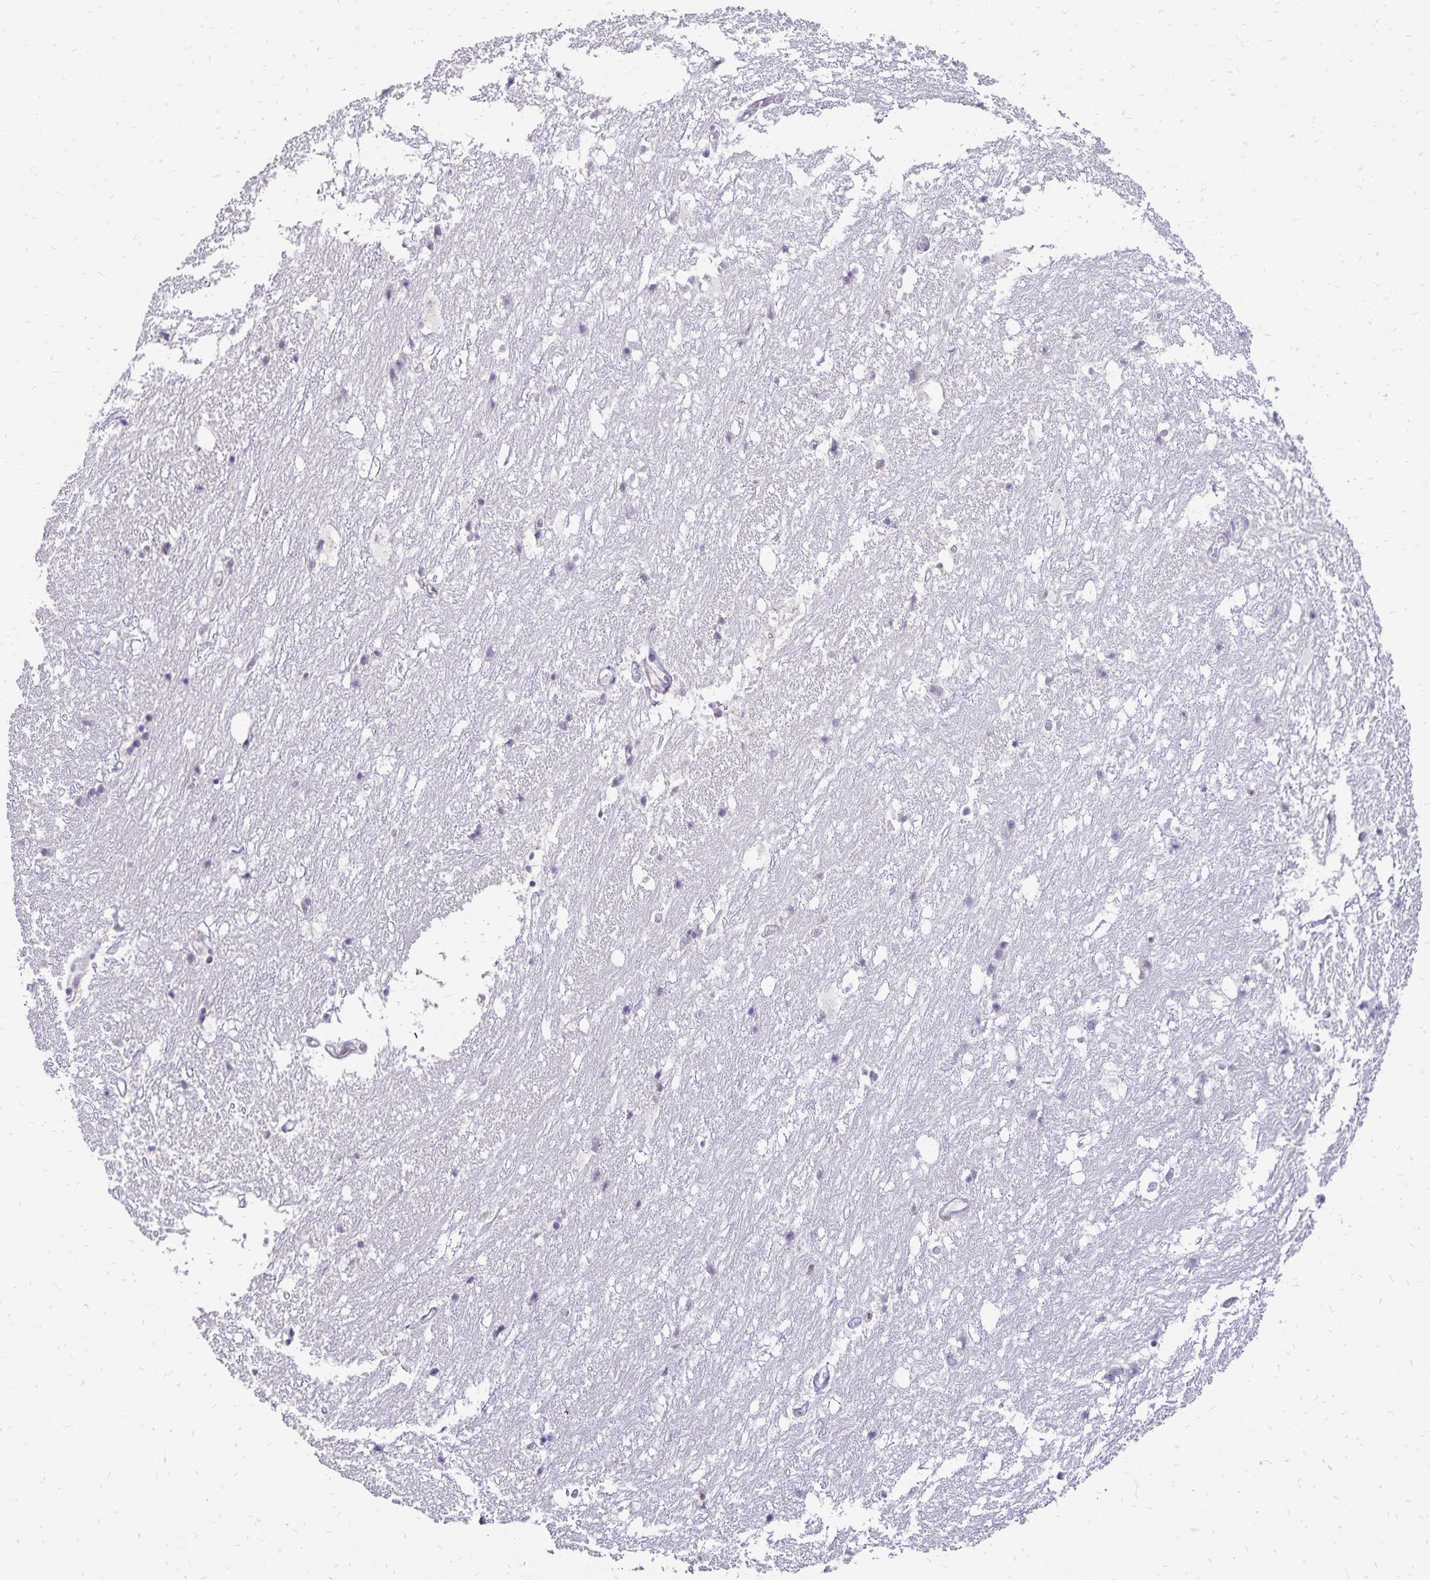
{"staining": {"intensity": "negative", "quantity": "none", "location": "none"}, "tissue": "hippocampus", "cell_type": "Glial cells", "image_type": "normal", "snomed": [{"axis": "morphology", "description": "Normal tissue, NOS"}, {"axis": "topography", "description": "Hippocampus"}], "caption": "Immunohistochemistry (IHC) of unremarkable human hippocampus exhibits no staining in glial cells.", "gene": "POLB", "patient": {"sex": "female", "age": 52}}